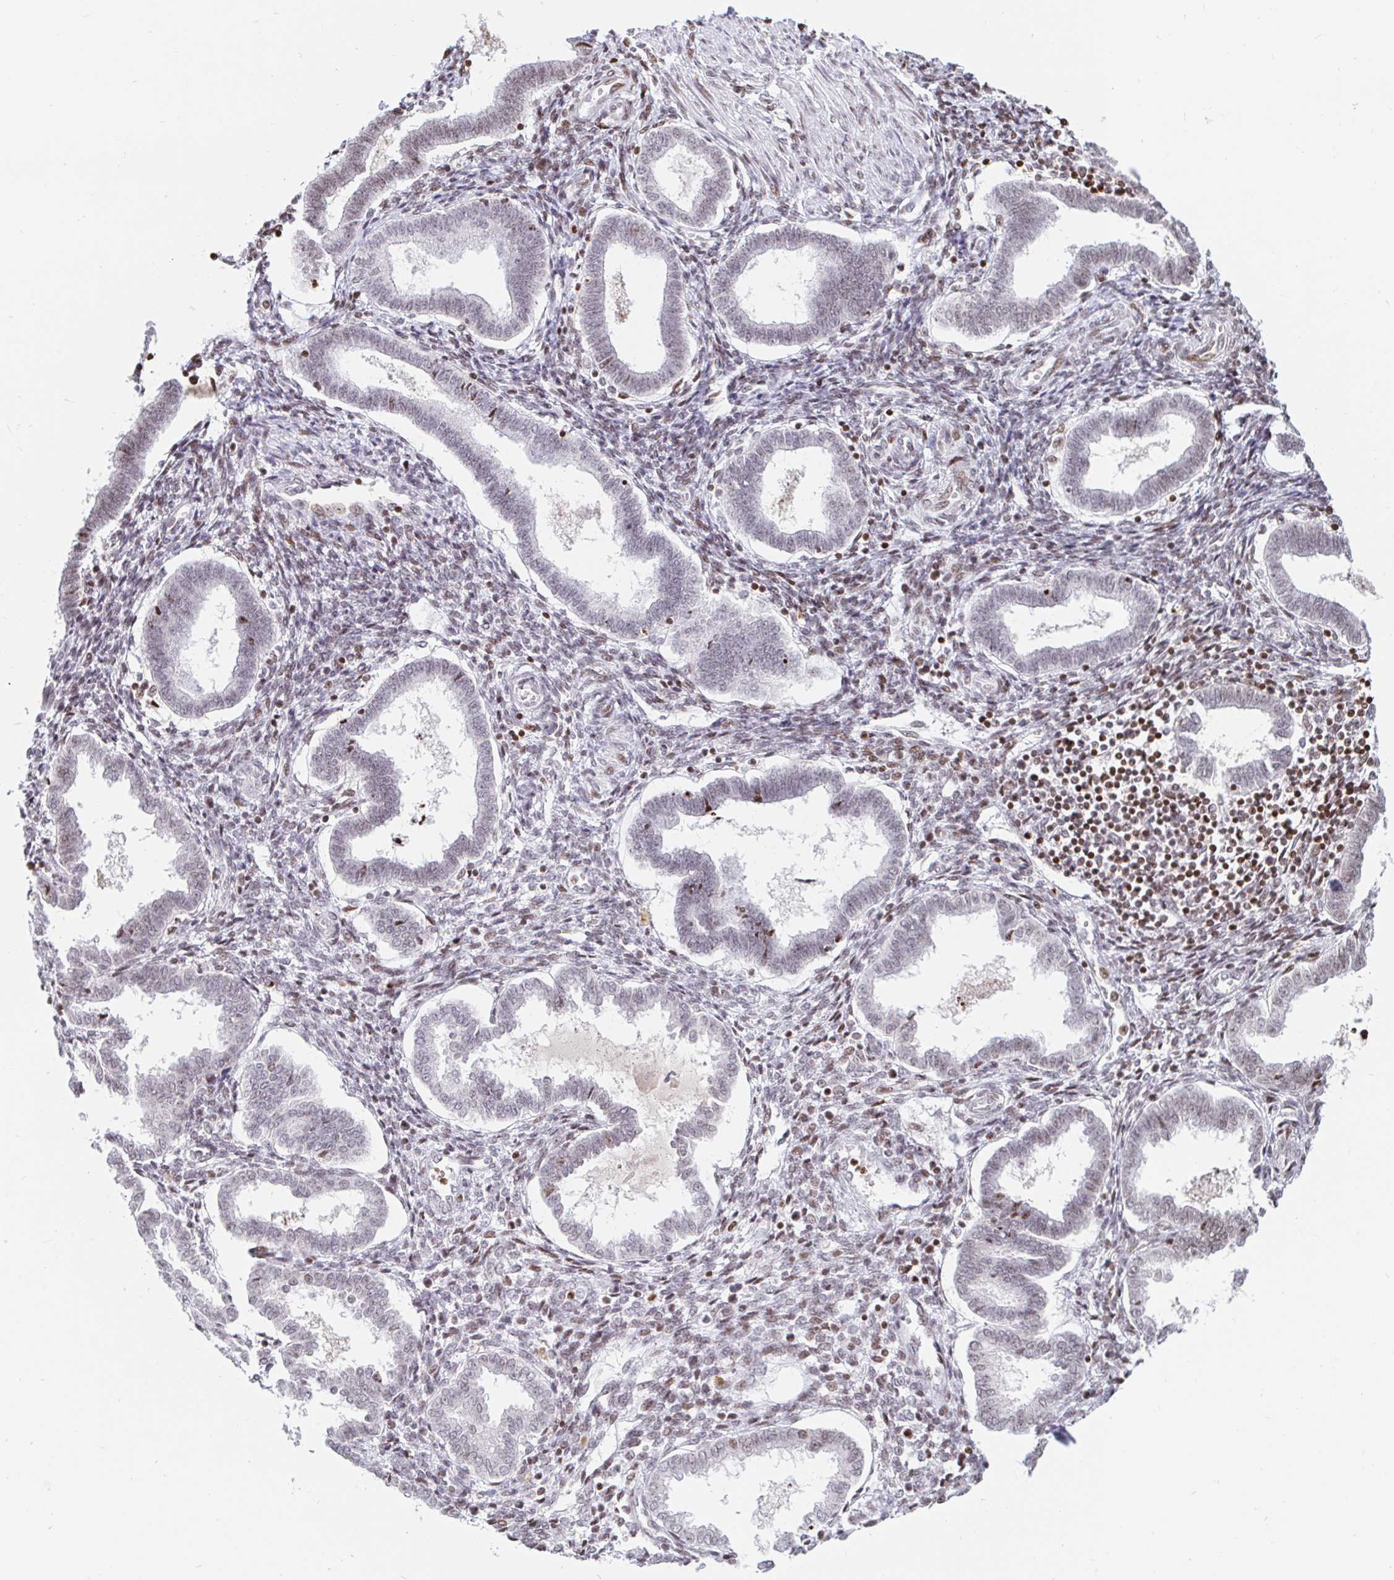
{"staining": {"intensity": "moderate", "quantity": "<25%", "location": "nuclear"}, "tissue": "endometrium", "cell_type": "Cells in endometrial stroma", "image_type": "normal", "snomed": [{"axis": "morphology", "description": "Normal tissue, NOS"}, {"axis": "topography", "description": "Endometrium"}], "caption": "Immunohistochemical staining of unremarkable human endometrium demonstrates <25% levels of moderate nuclear protein staining in about <25% of cells in endometrial stroma.", "gene": "HOXC10", "patient": {"sex": "female", "age": 24}}